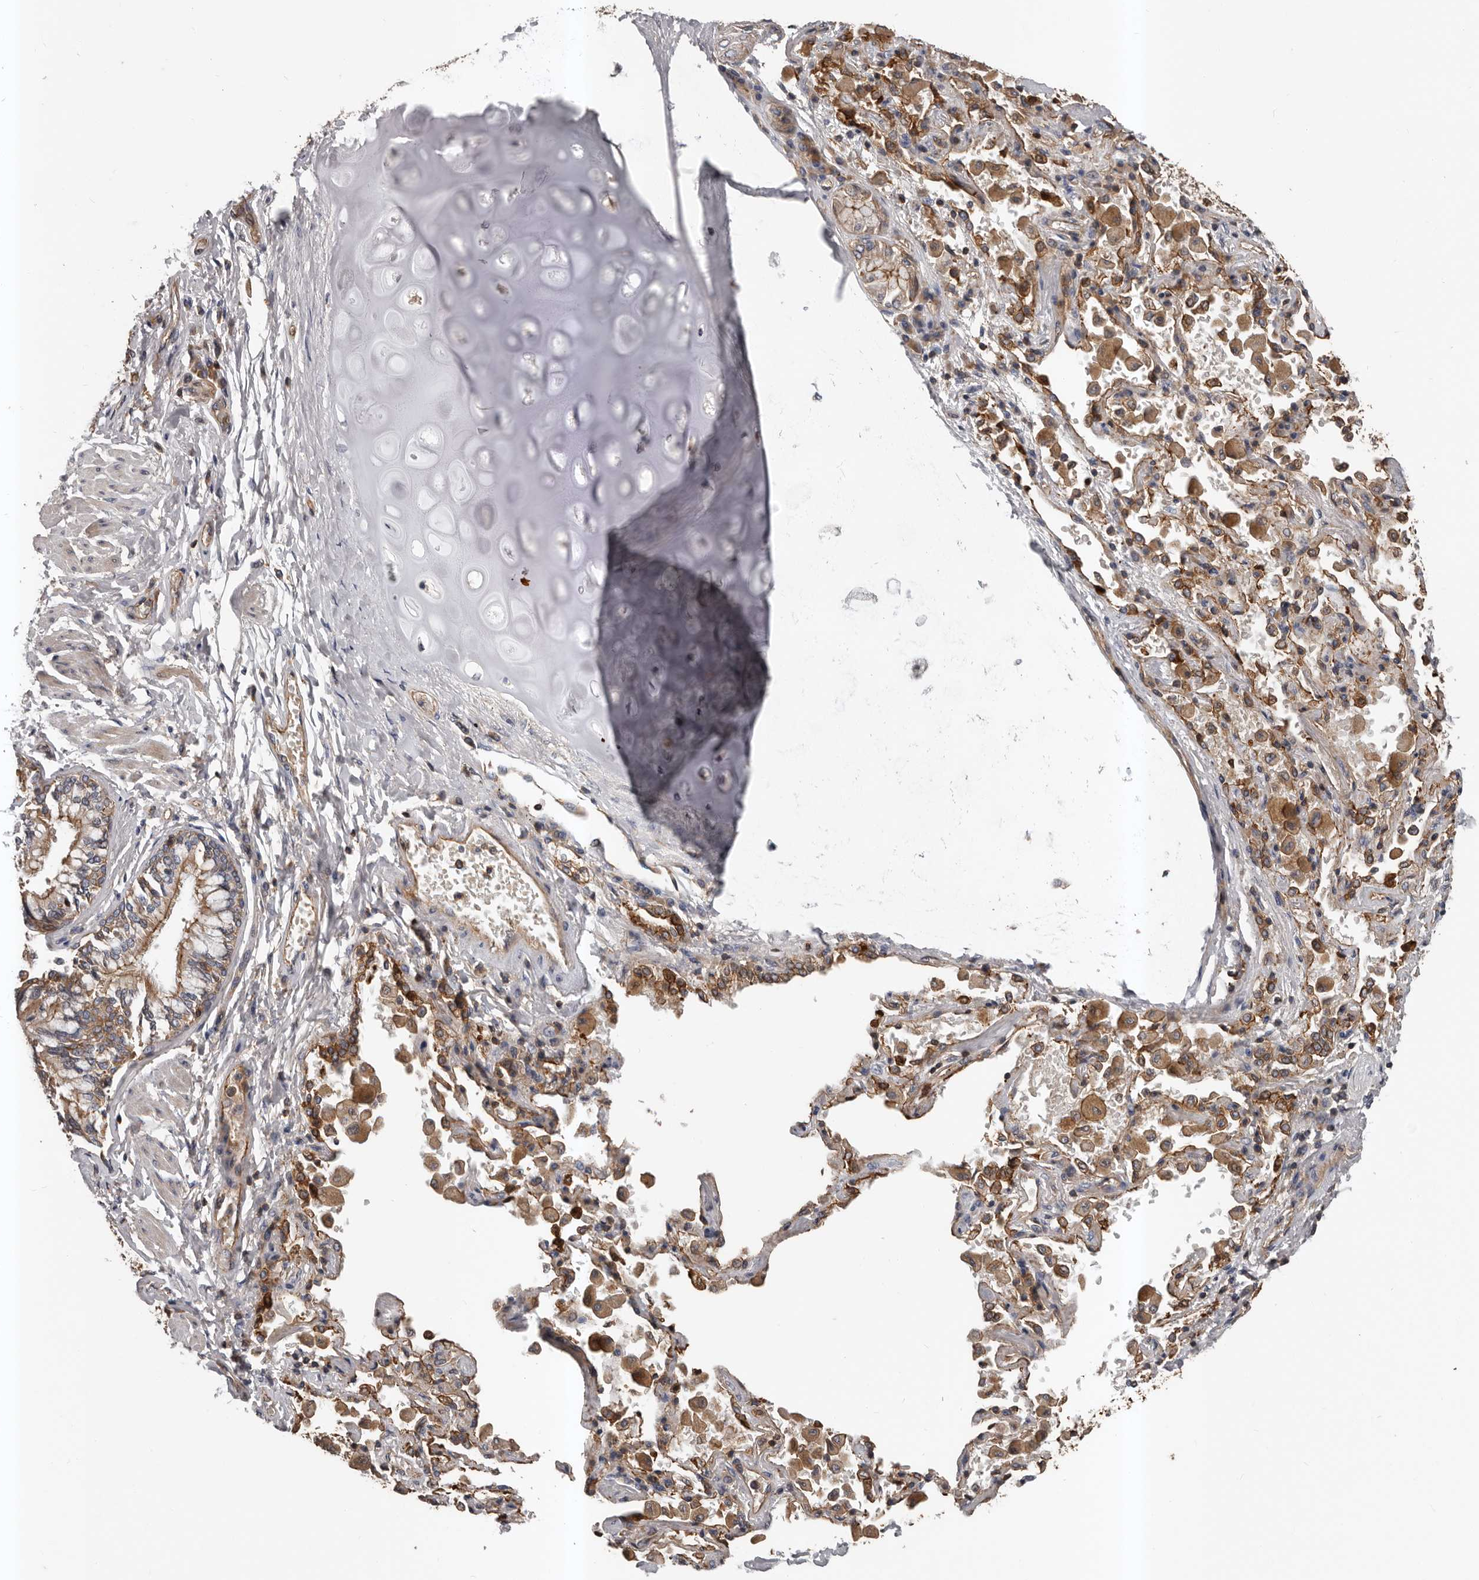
{"staining": {"intensity": "strong", "quantity": ">75%", "location": "cytoplasmic/membranous"}, "tissue": "bronchus", "cell_type": "Respiratory epithelial cells", "image_type": "normal", "snomed": [{"axis": "morphology", "description": "Normal tissue, NOS"}, {"axis": "morphology", "description": "Inflammation, NOS"}, {"axis": "topography", "description": "Lung"}], "caption": "Immunohistochemistry (IHC) staining of unremarkable bronchus, which exhibits high levels of strong cytoplasmic/membranous staining in about >75% of respiratory epithelial cells indicating strong cytoplasmic/membranous protein positivity. The staining was performed using DAB (brown) for protein detection and nuclei were counterstained in hematoxylin (blue).", "gene": "PNRC2", "patient": {"sex": "female", "age": 46}}